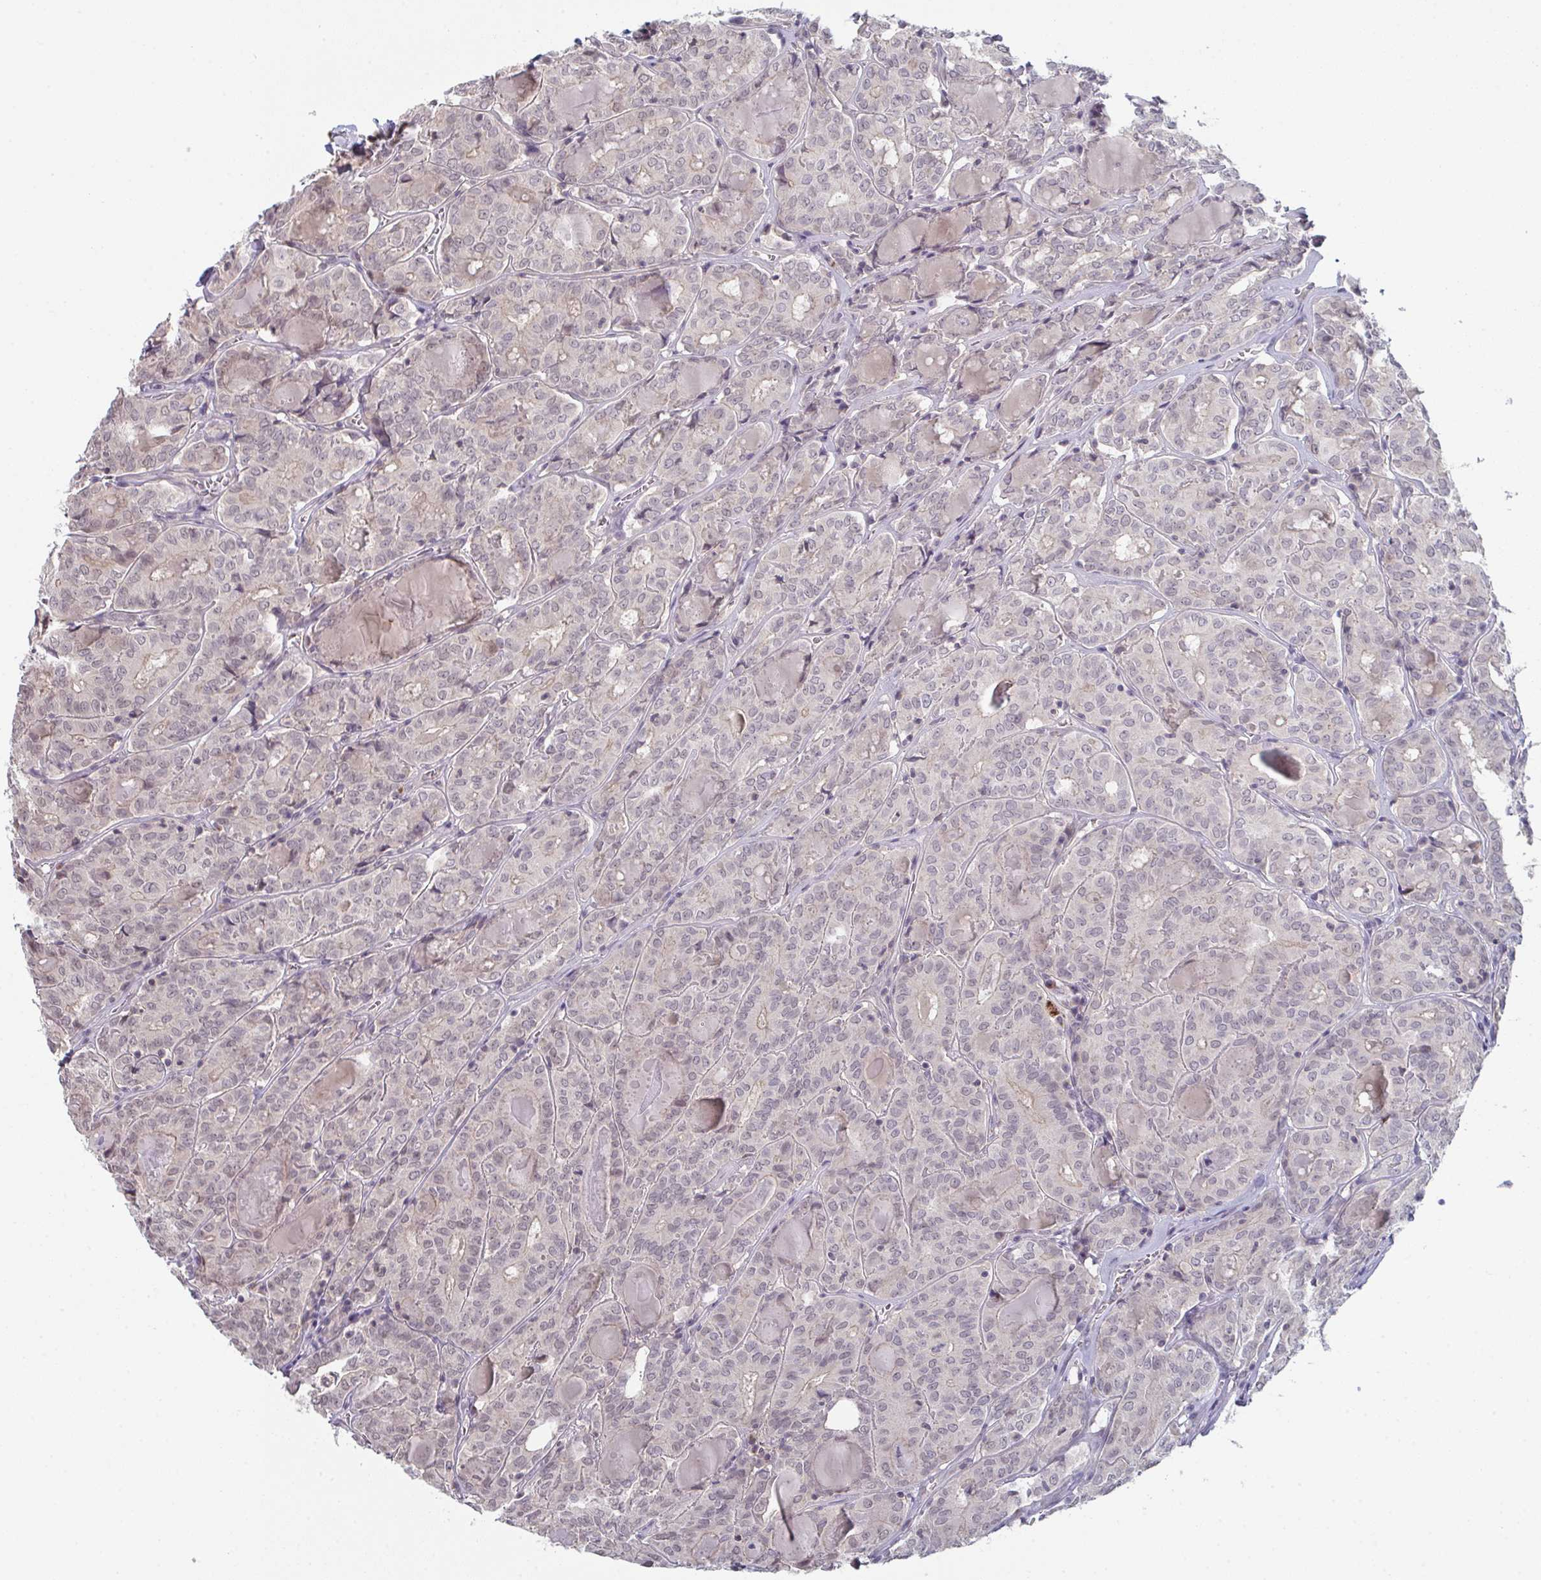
{"staining": {"intensity": "negative", "quantity": "none", "location": "none"}, "tissue": "thyroid cancer", "cell_type": "Tumor cells", "image_type": "cancer", "snomed": [{"axis": "morphology", "description": "Papillary adenocarcinoma, NOS"}, {"axis": "topography", "description": "Thyroid gland"}], "caption": "Immunohistochemistry of human thyroid cancer (papillary adenocarcinoma) shows no positivity in tumor cells.", "gene": "ZNF214", "patient": {"sex": "female", "age": 72}}